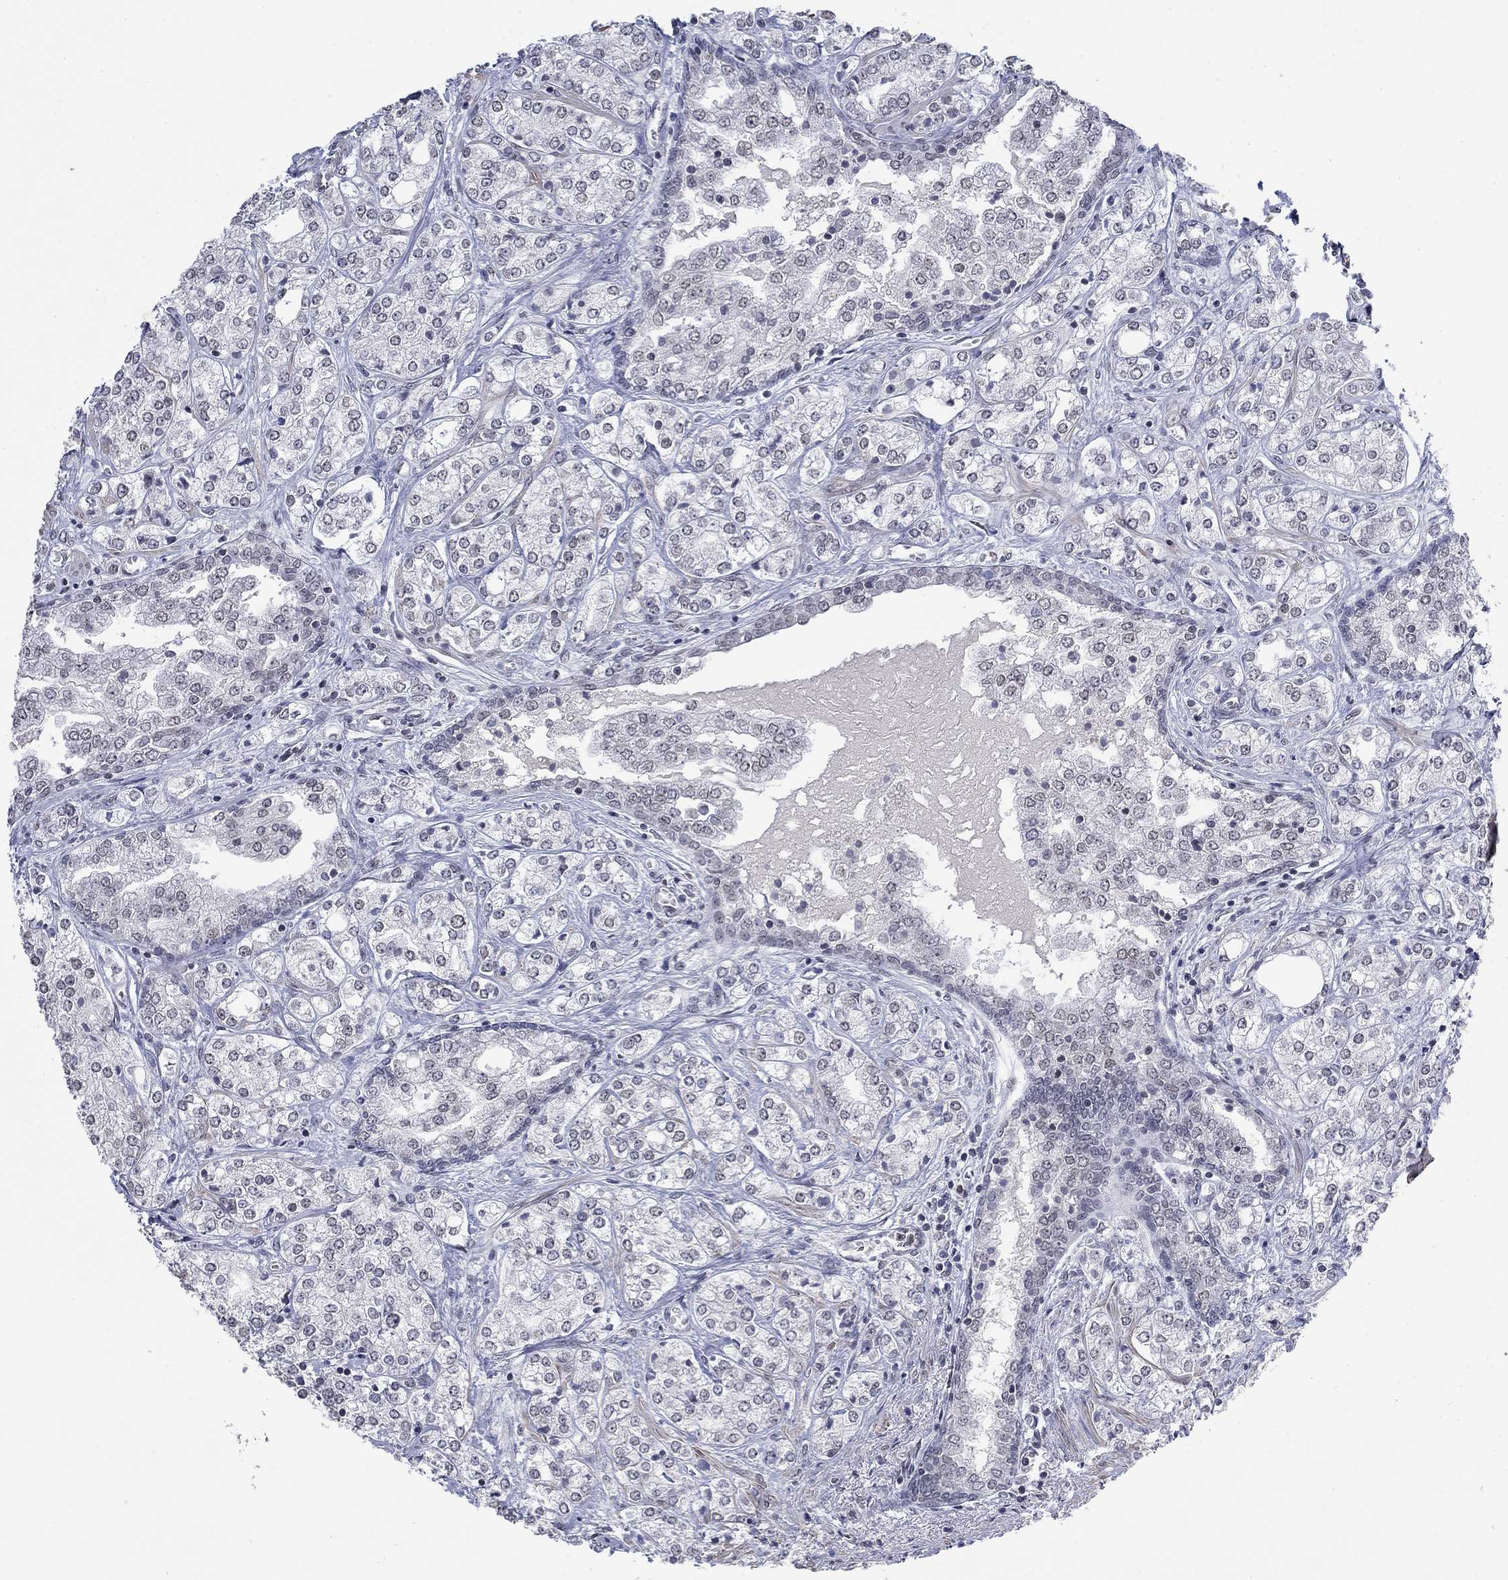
{"staining": {"intensity": "weak", "quantity": "<25%", "location": "nuclear"}, "tissue": "prostate cancer", "cell_type": "Tumor cells", "image_type": "cancer", "snomed": [{"axis": "morphology", "description": "Adenocarcinoma, NOS"}, {"axis": "topography", "description": "Prostate and seminal vesicle, NOS"}, {"axis": "topography", "description": "Prostate"}], "caption": "Protein analysis of prostate cancer (adenocarcinoma) displays no significant positivity in tumor cells.", "gene": "TOR1AIP1", "patient": {"sex": "male", "age": 62}}